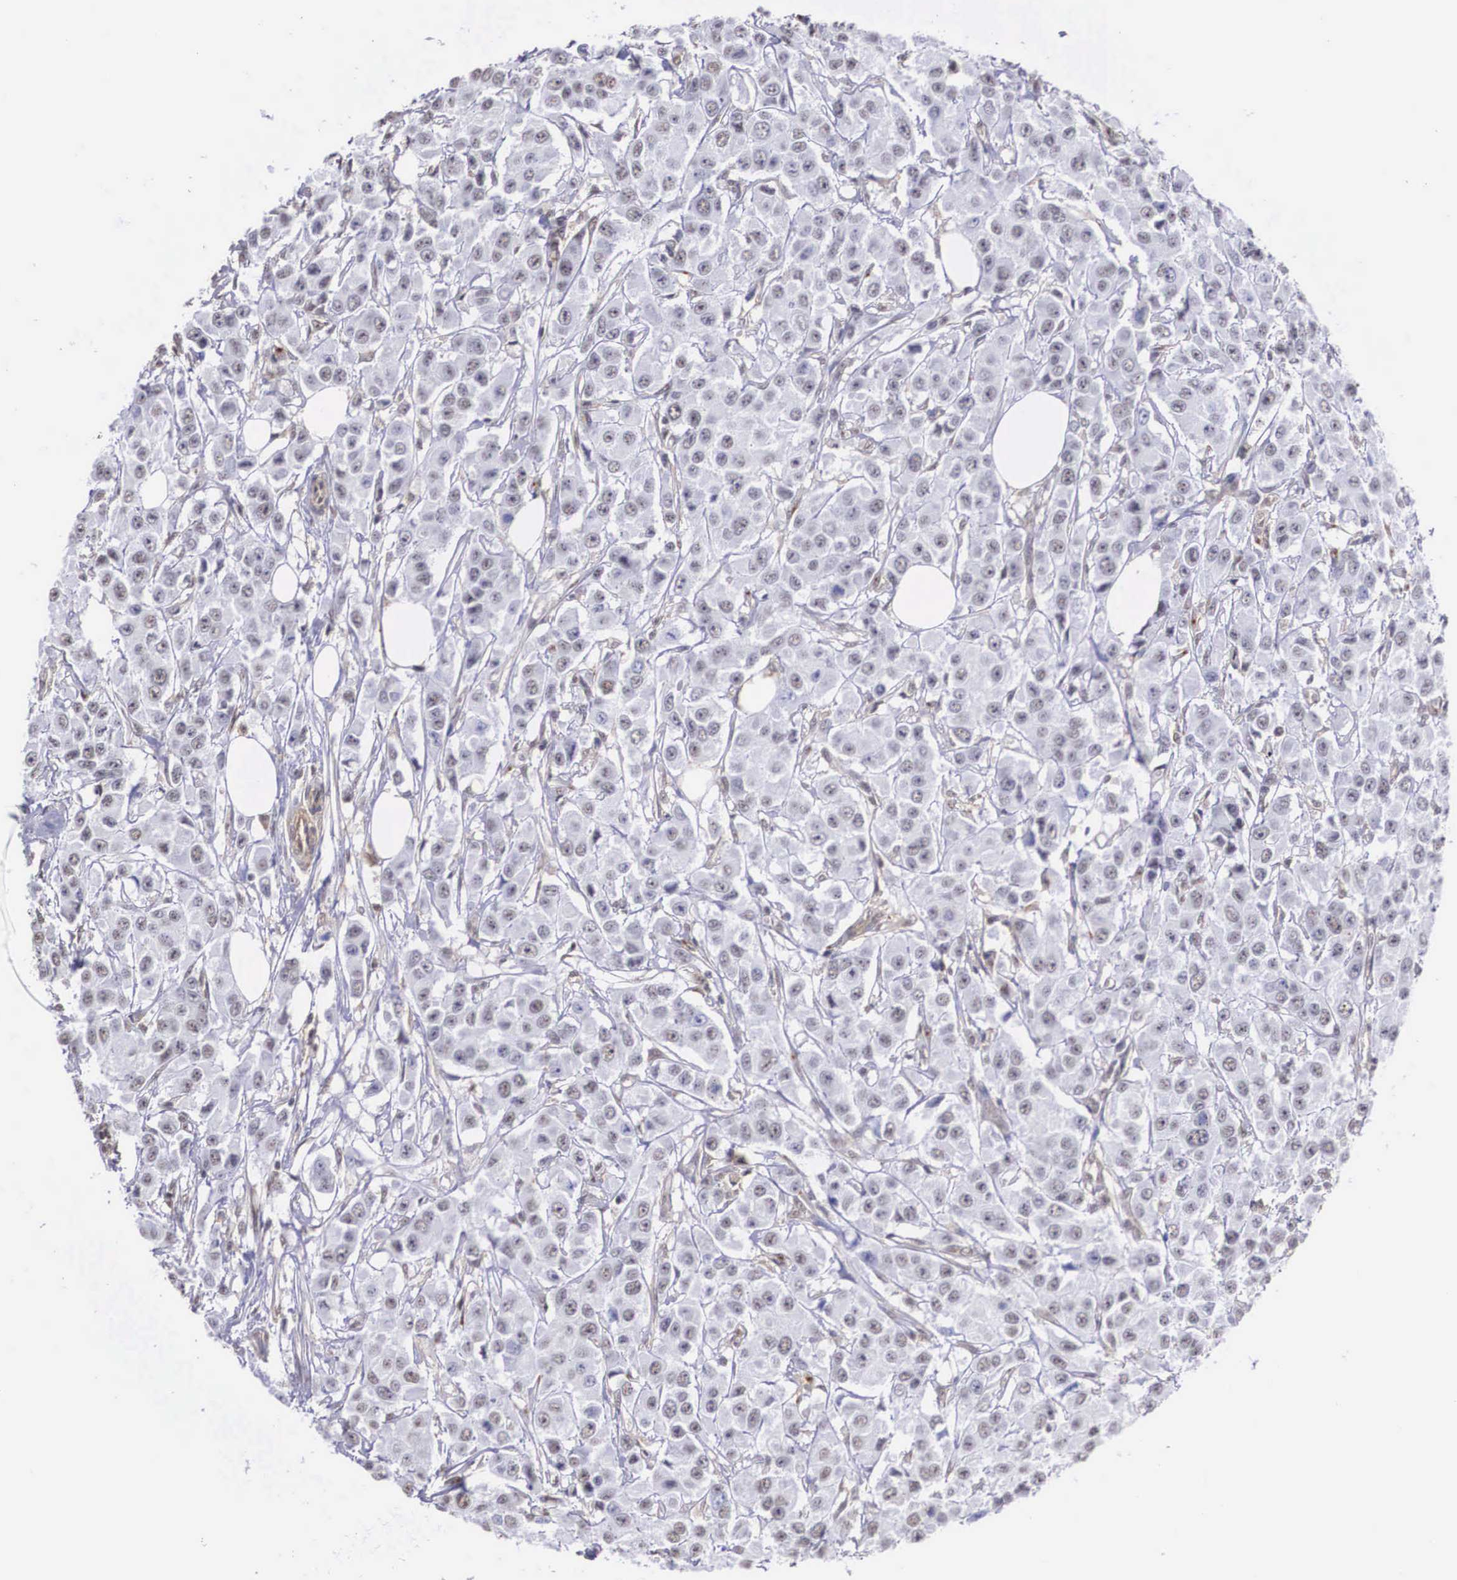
{"staining": {"intensity": "weak", "quantity": "<25%", "location": "cytoplasmic/membranous,nuclear"}, "tissue": "breast cancer", "cell_type": "Tumor cells", "image_type": "cancer", "snomed": [{"axis": "morphology", "description": "Duct carcinoma"}, {"axis": "topography", "description": "Breast"}], "caption": "Image shows no significant protein positivity in tumor cells of breast cancer. (Brightfield microscopy of DAB (3,3'-diaminobenzidine) immunohistochemistry at high magnification).", "gene": "NR4A2", "patient": {"sex": "female", "age": 58}}